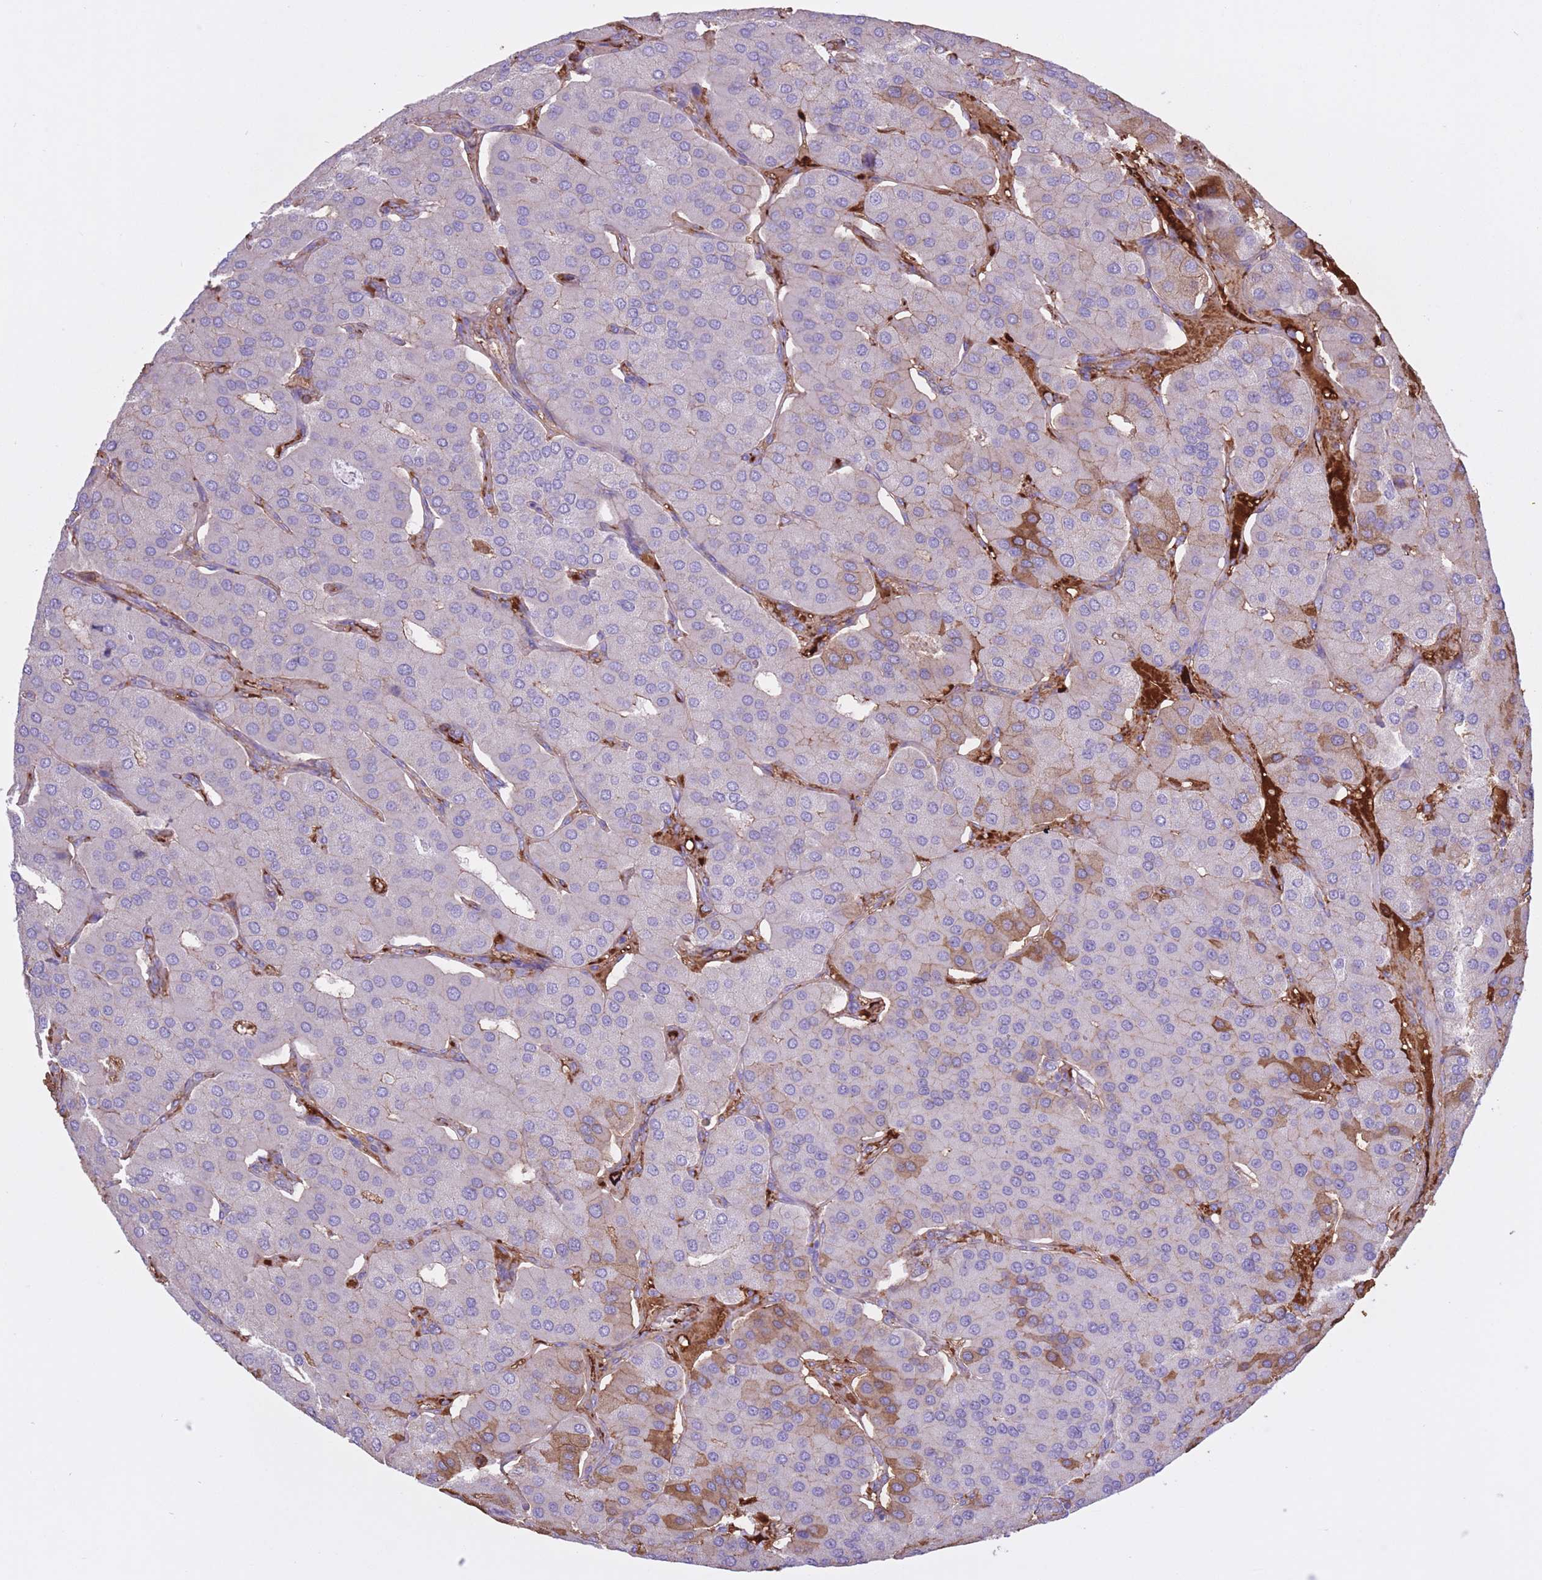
{"staining": {"intensity": "moderate", "quantity": "<25%", "location": "cytoplasmic/membranous"}, "tissue": "parathyroid gland", "cell_type": "Glandular cells", "image_type": "normal", "snomed": [{"axis": "morphology", "description": "Normal tissue, NOS"}, {"axis": "morphology", "description": "Adenoma, NOS"}, {"axis": "topography", "description": "Parathyroid gland"}], "caption": "Protein staining demonstrates moderate cytoplasmic/membranous staining in about <25% of glandular cells in benign parathyroid gland. (DAB IHC, brown staining for protein, blue staining for nuclei).", "gene": "AP3S1", "patient": {"sex": "female", "age": 86}}